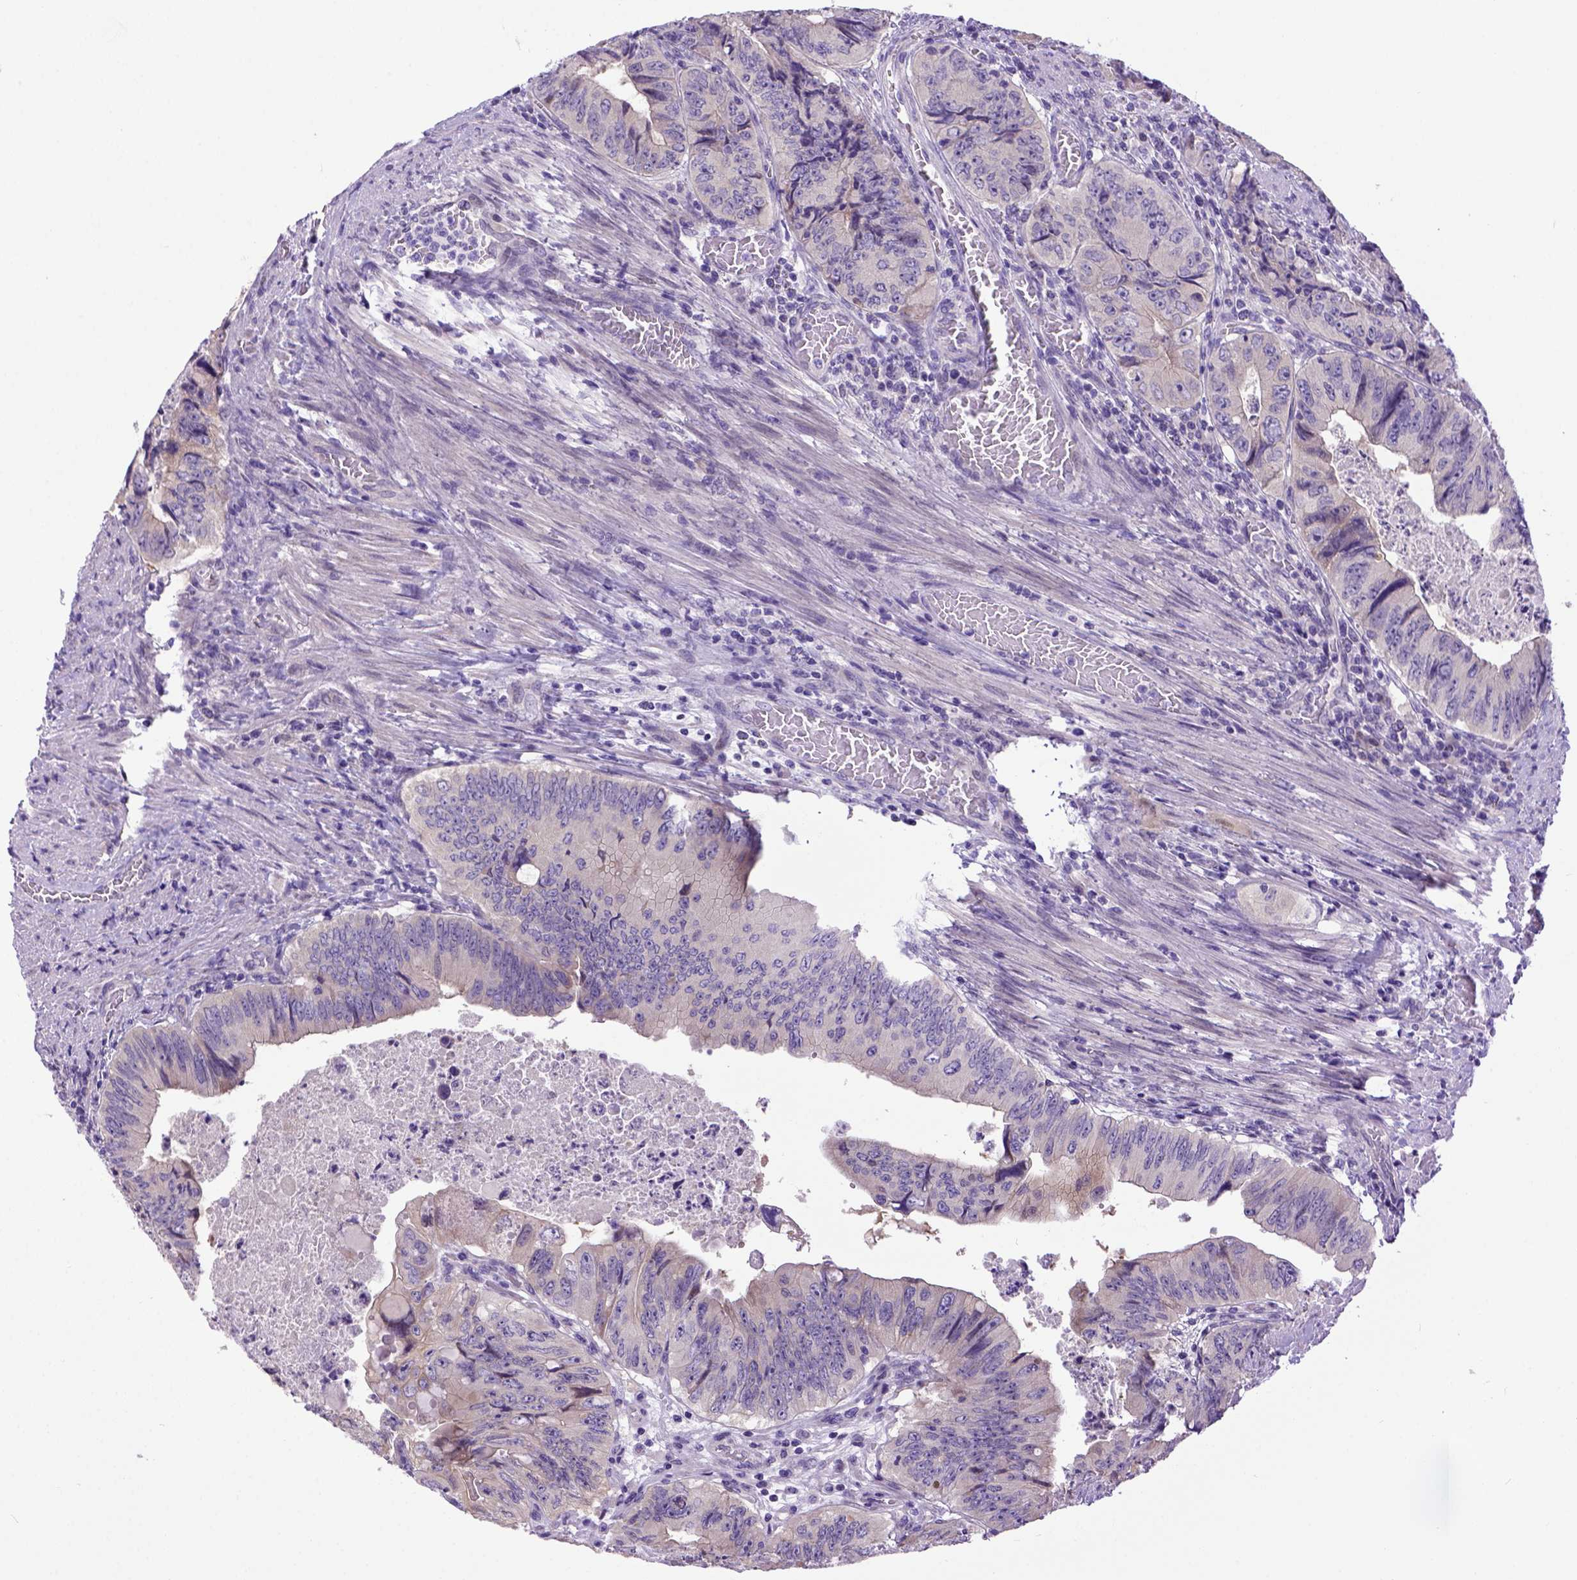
{"staining": {"intensity": "weak", "quantity": "25%-75%", "location": "cytoplasmic/membranous"}, "tissue": "colorectal cancer", "cell_type": "Tumor cells", "image_type": "cancer", "snomed": [{"axis": "morphology", "description": "Adenocarcinoma, NOS"}, {"axis": "topography", "description": "Colon"}], "caption": "A micrograph of adenocarcinoma (colorectal) stained for a protein exhibits weak cytoplasmic/membranous brown staining in tumor cells.", "gene": "NEK5", "patient": {"sex": "female", "age": 84}}